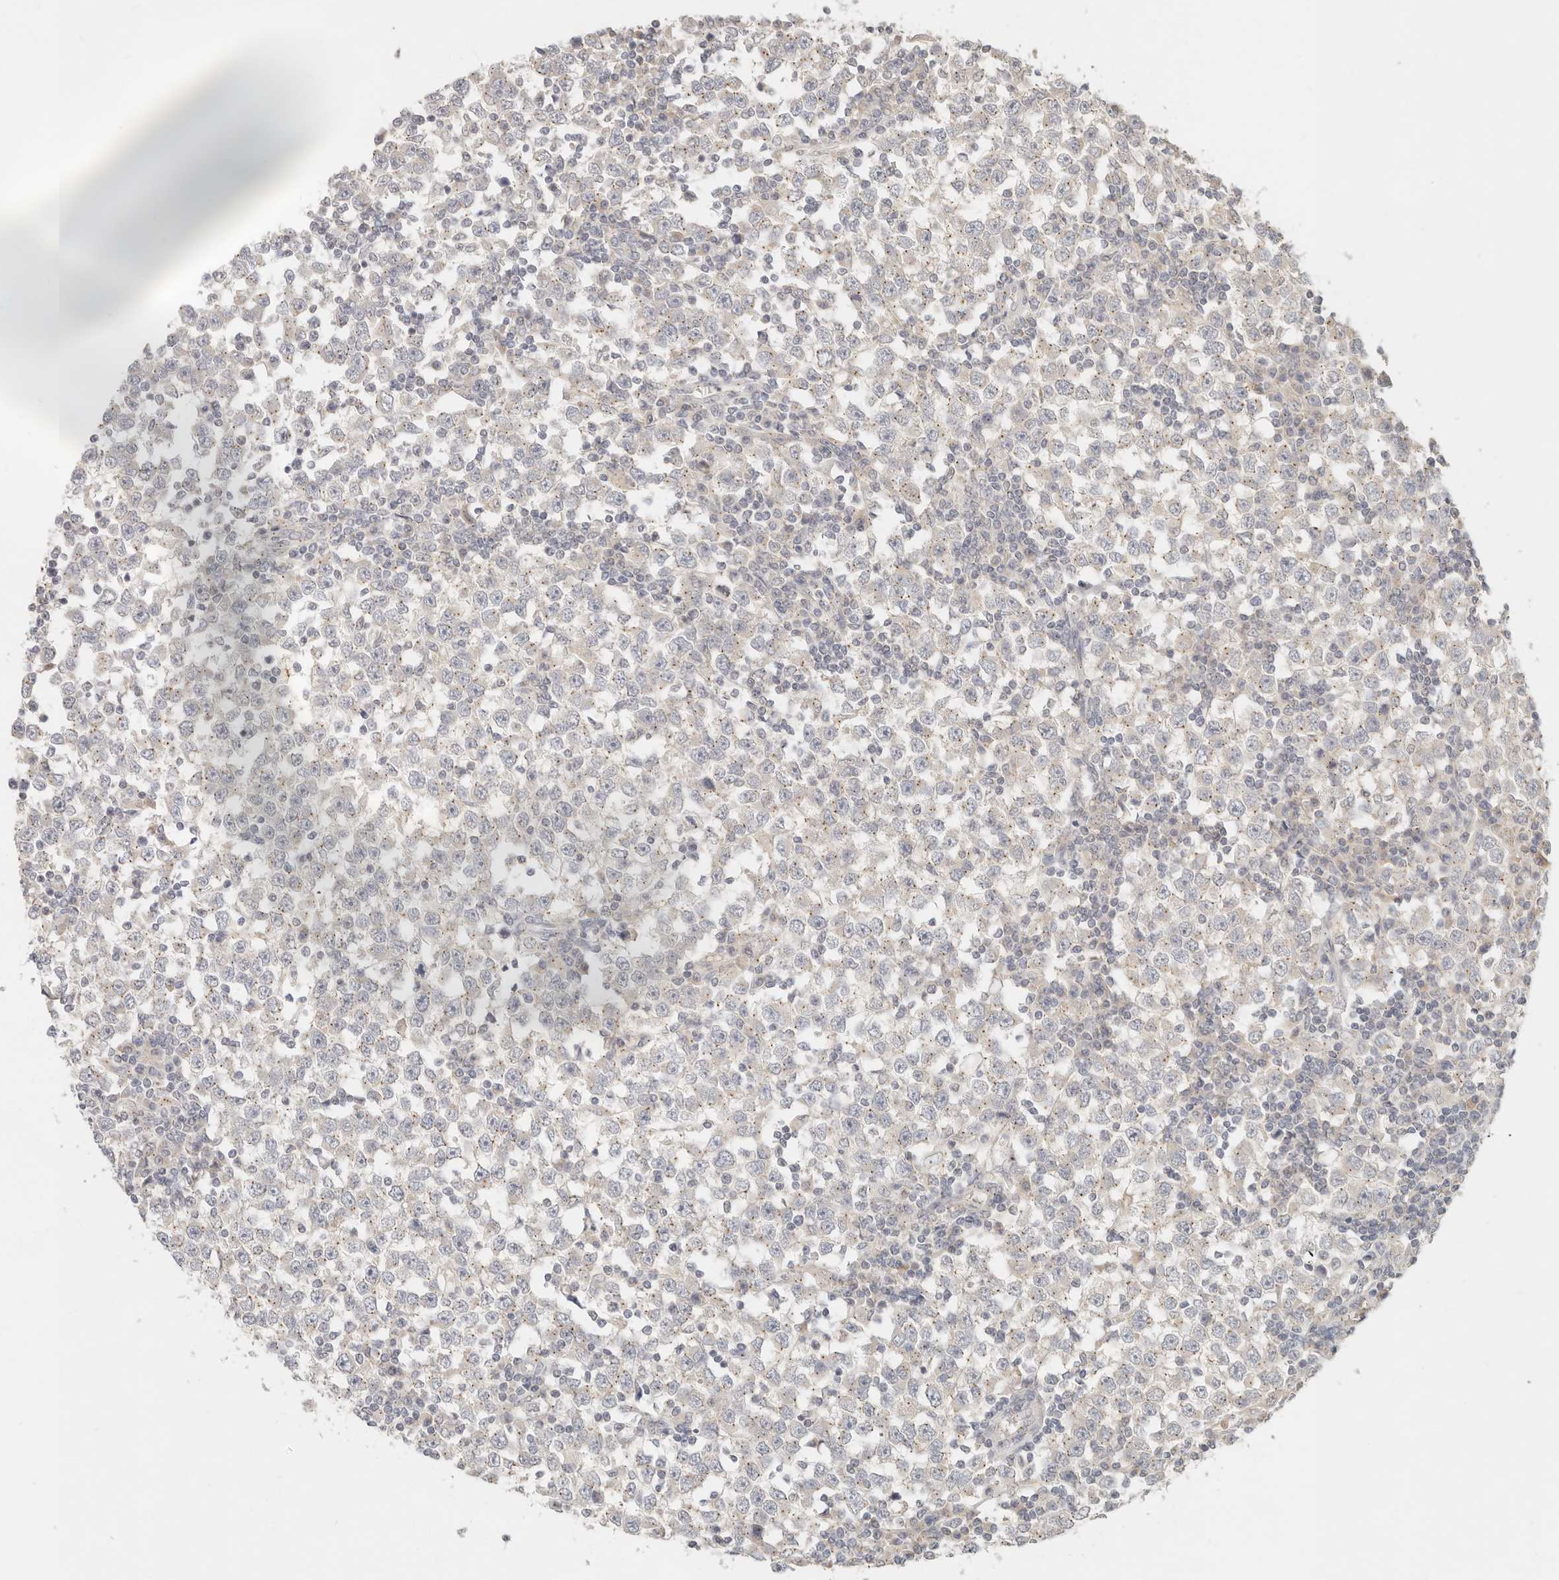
{"staining": {"intensity": "negative", "quantity": "none", "location": "none"}, "tissue": "testis cancer", "cell_type": "Tumor cells", "image_type": "cancer", "snomed": [{"axis": "morphology", "description": "Seminoma, NOS"}, {"axis": "topography", "description": "Testis"}], "caption": "The image displays no significant expression in tumor cells of seminoma (testis).", "gene": "LMO4", "patient": {"sex": "male", "age": 65}}